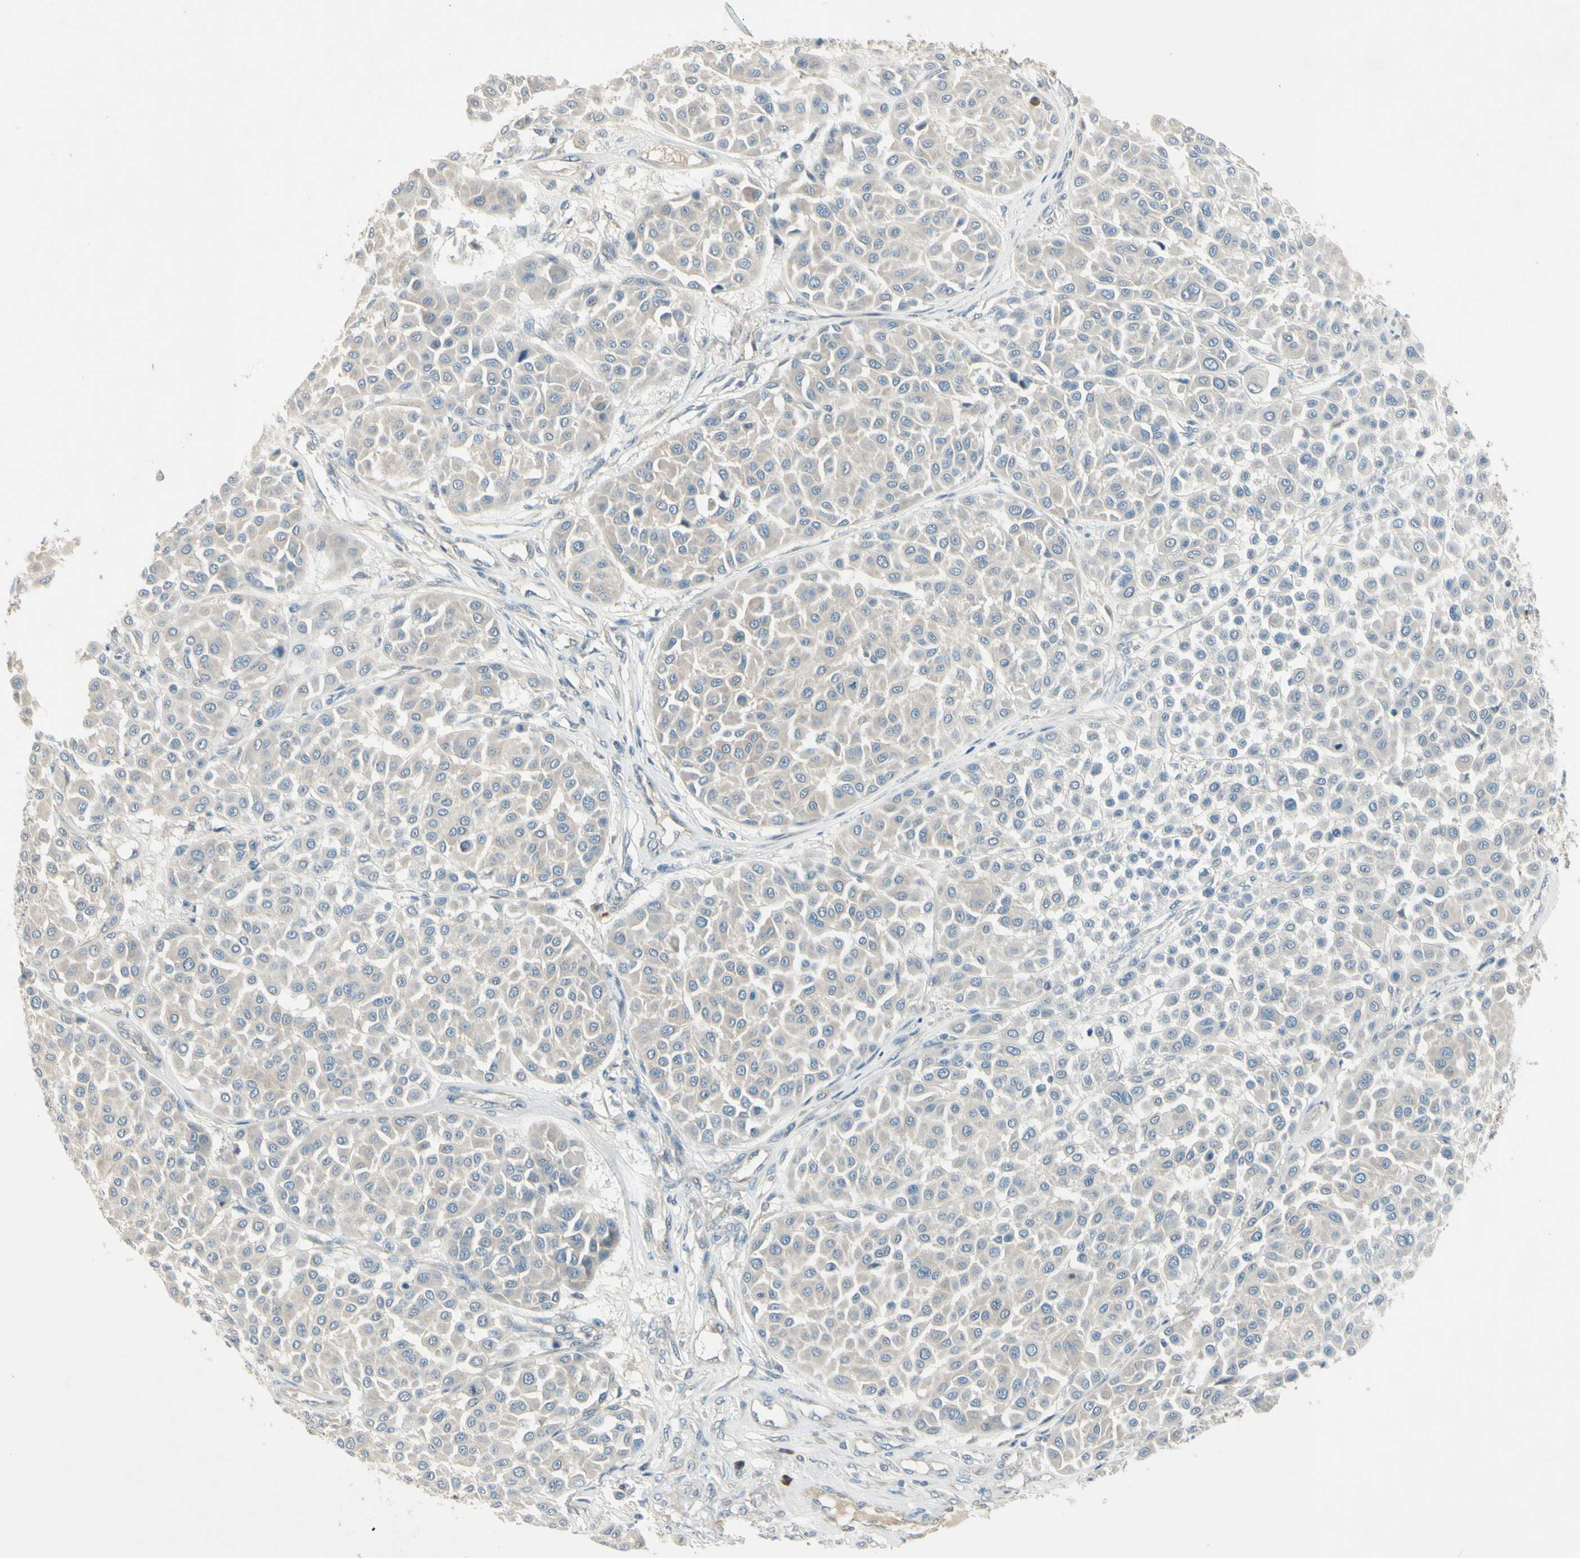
{"staining": {"intensity": "negative", "quantity": "none", "location": "none"}, "tissue": "melanoma", "cell_type": "Tumor cells", "image_type": "cancer", "snomed": [{"axis": "morphology", "description": "Malignant melanoma, Metastatic site"}, {"axis": "topography", "description": "Soft tissue"}], "caption": "This is an immunohistochemistry image of malignant melanoma (metastatic site). There is no expression in tumor cells.", "gene": "AATK", "patient": {"sex": "male", "age": 41}}